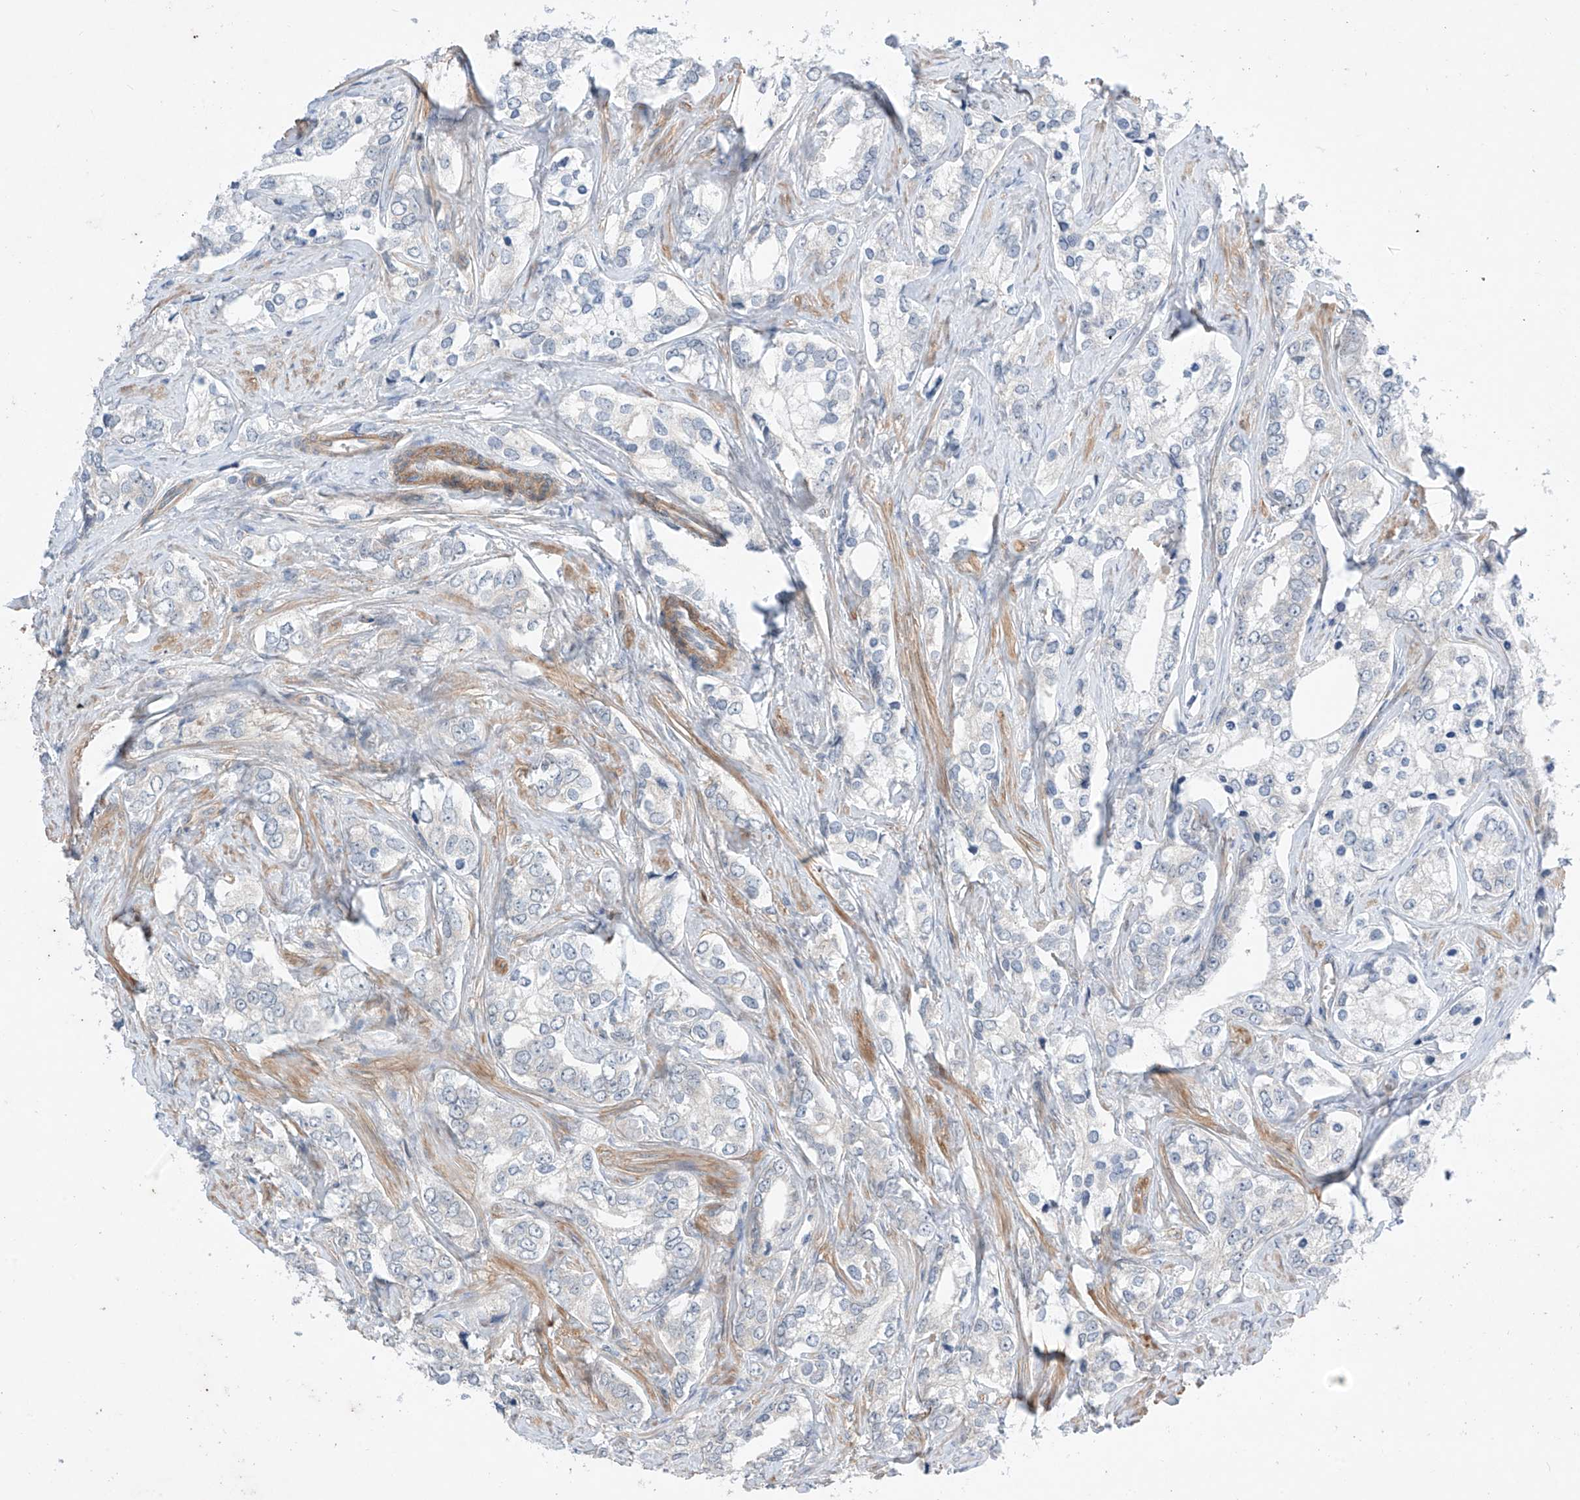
{"staining": {"intensity": "negative", "quantity": "none", "location": "none"}, "tissue": "prostate cancer", "cell_type": "Tumor cells", "image_type": "cancer", "snomed": [{"axis": "morphology", "description": "Adenocarcinoma, High grade"}, {"axis": "topography", "description": "Prostate"}], "caption": "Immunohistochemical staining of human prostate high-grade adenocarcinoma demonstrates no significant positivity in tumor cells.", "gene": "ABLIM2", "patient": {"sex": "male", "age": 66}}